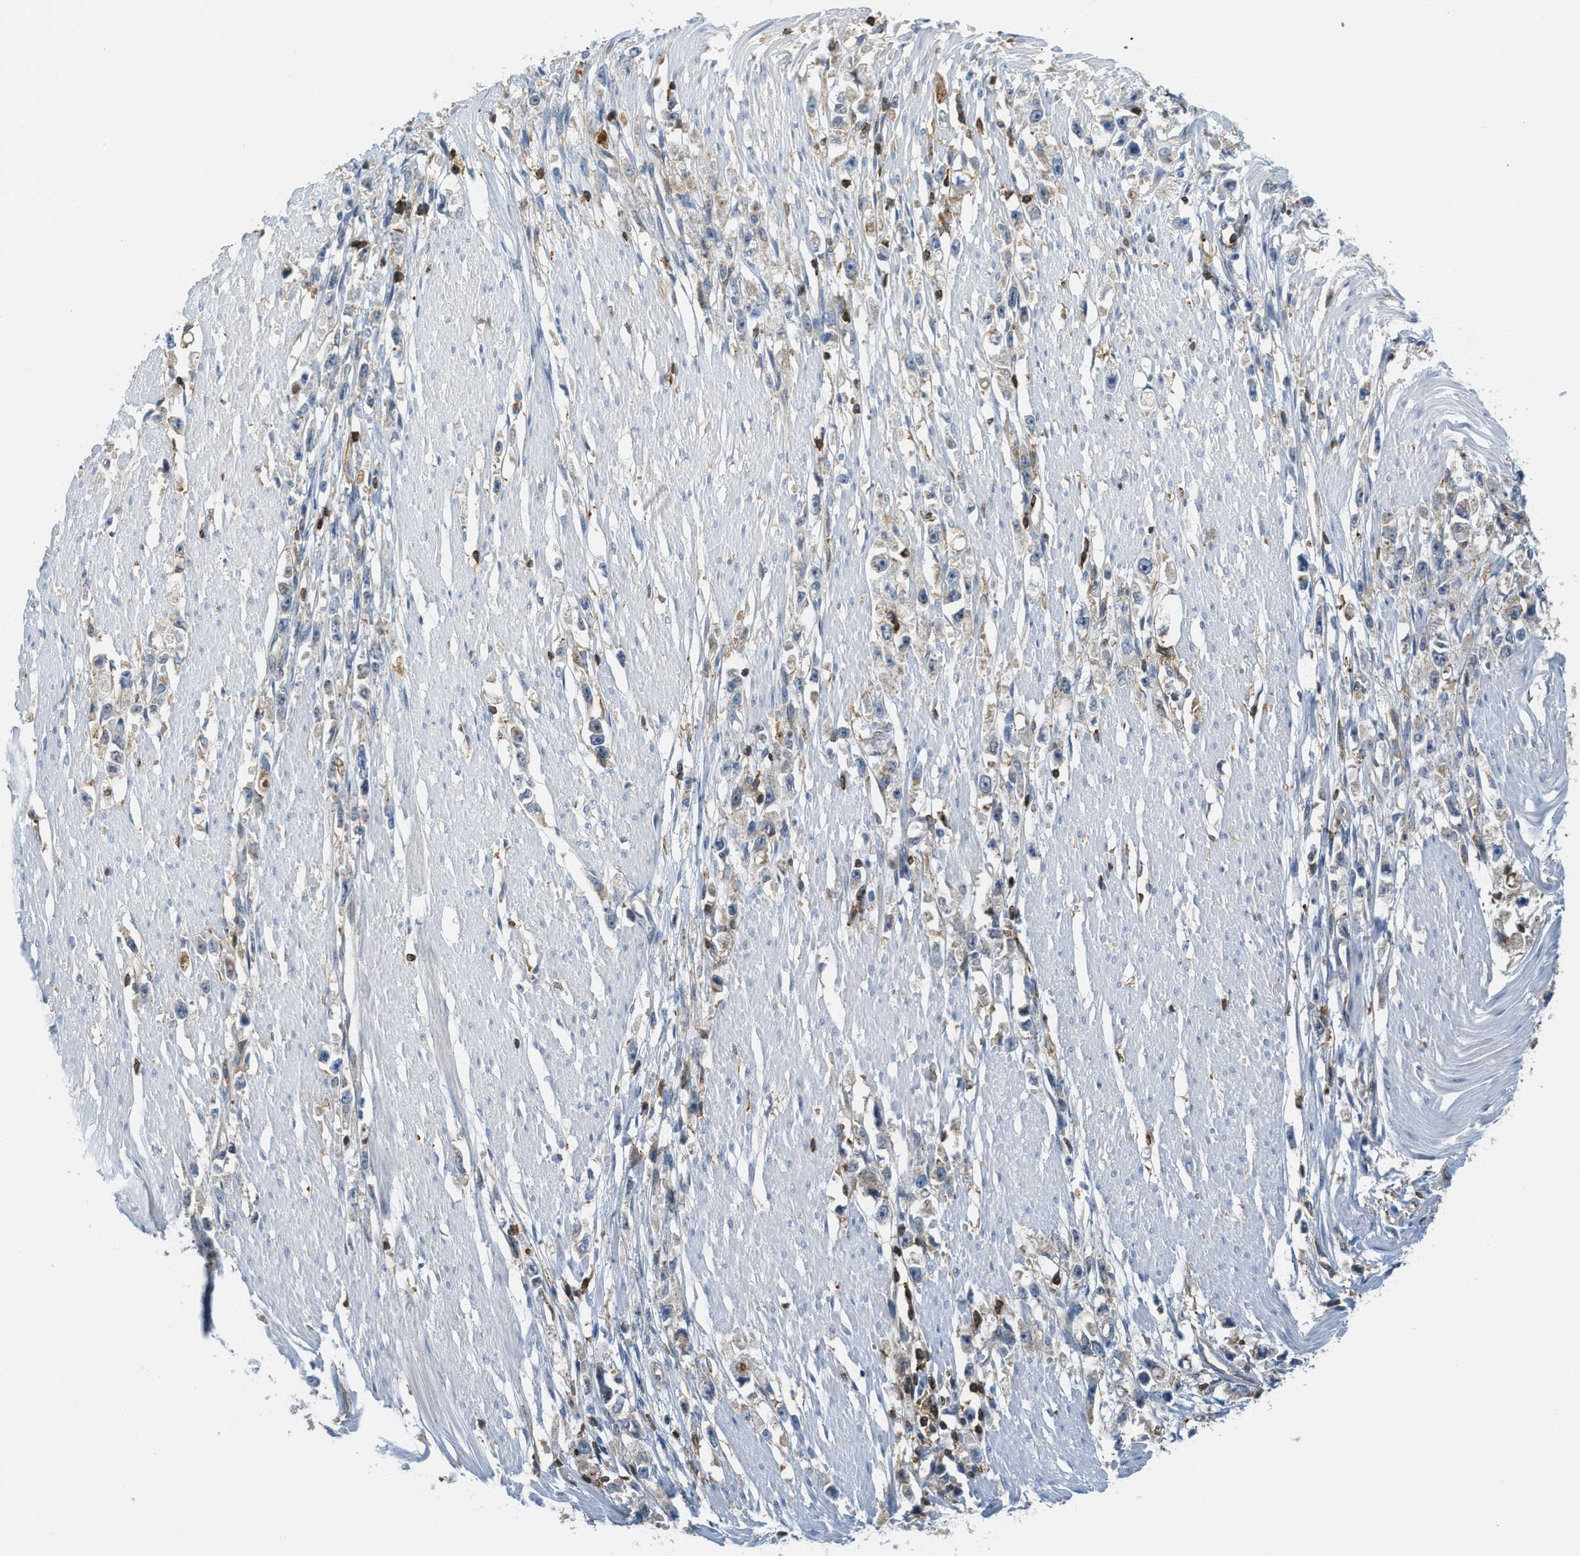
{"staining": {"intensity": "weak", "quantity": "<25%", "location": "cytoplasmic/membranous"}, "tissue": "stomach cancer", "cell_type": "Tumor cells", "image_type": "cancer", "snomed": [{"axis": "morphology", "description": "Adenocarcinoma, NOS"}, {"axis": "topography", "description": "Stomach"}], "caption": "Immunohistochemical staining of human adenocarcinoma (stomach) reveals no significant expression in tumor cells.", "gene": "GRIK2", "patient": {"sex": "female", "age": 59}}